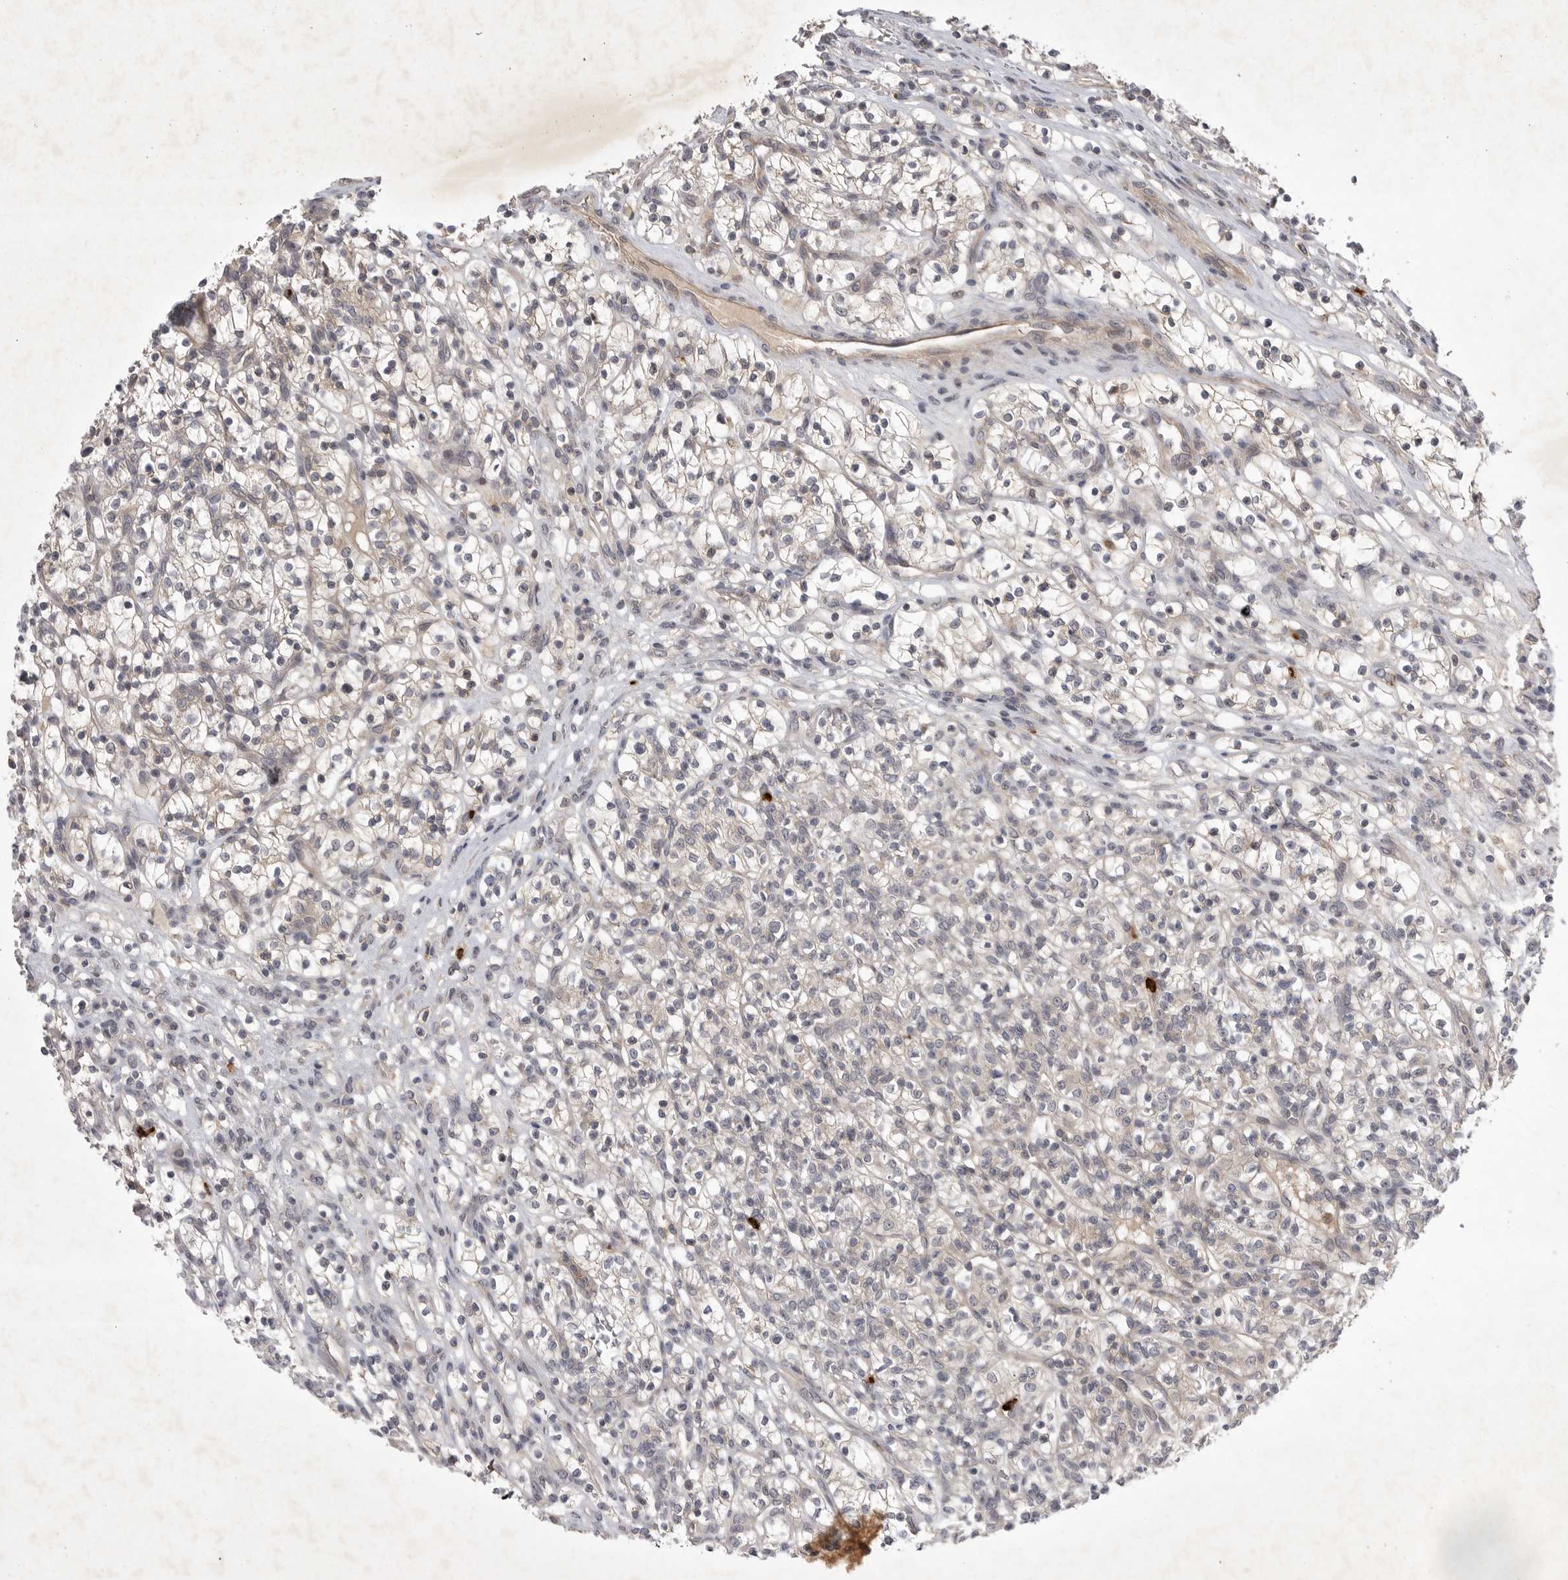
{"staining": {"intensity": "negative", "quantity": "none", "location": "none"}, "tissue": "renal cancer", "cell_type": "Tumor cells", "image_type": "cancer", "snomed": [{"axis": "morphology", "description": "Adenocarcinoma, NOS"}, {"axis": "topography", "description": "Kidney"}], "caption": "Tumor cells show no significant protein staining in renal cancer. Nuclei are stained in blue.", "gene": "UBE3D", "patient": {"sex": "female", "age": 57}}